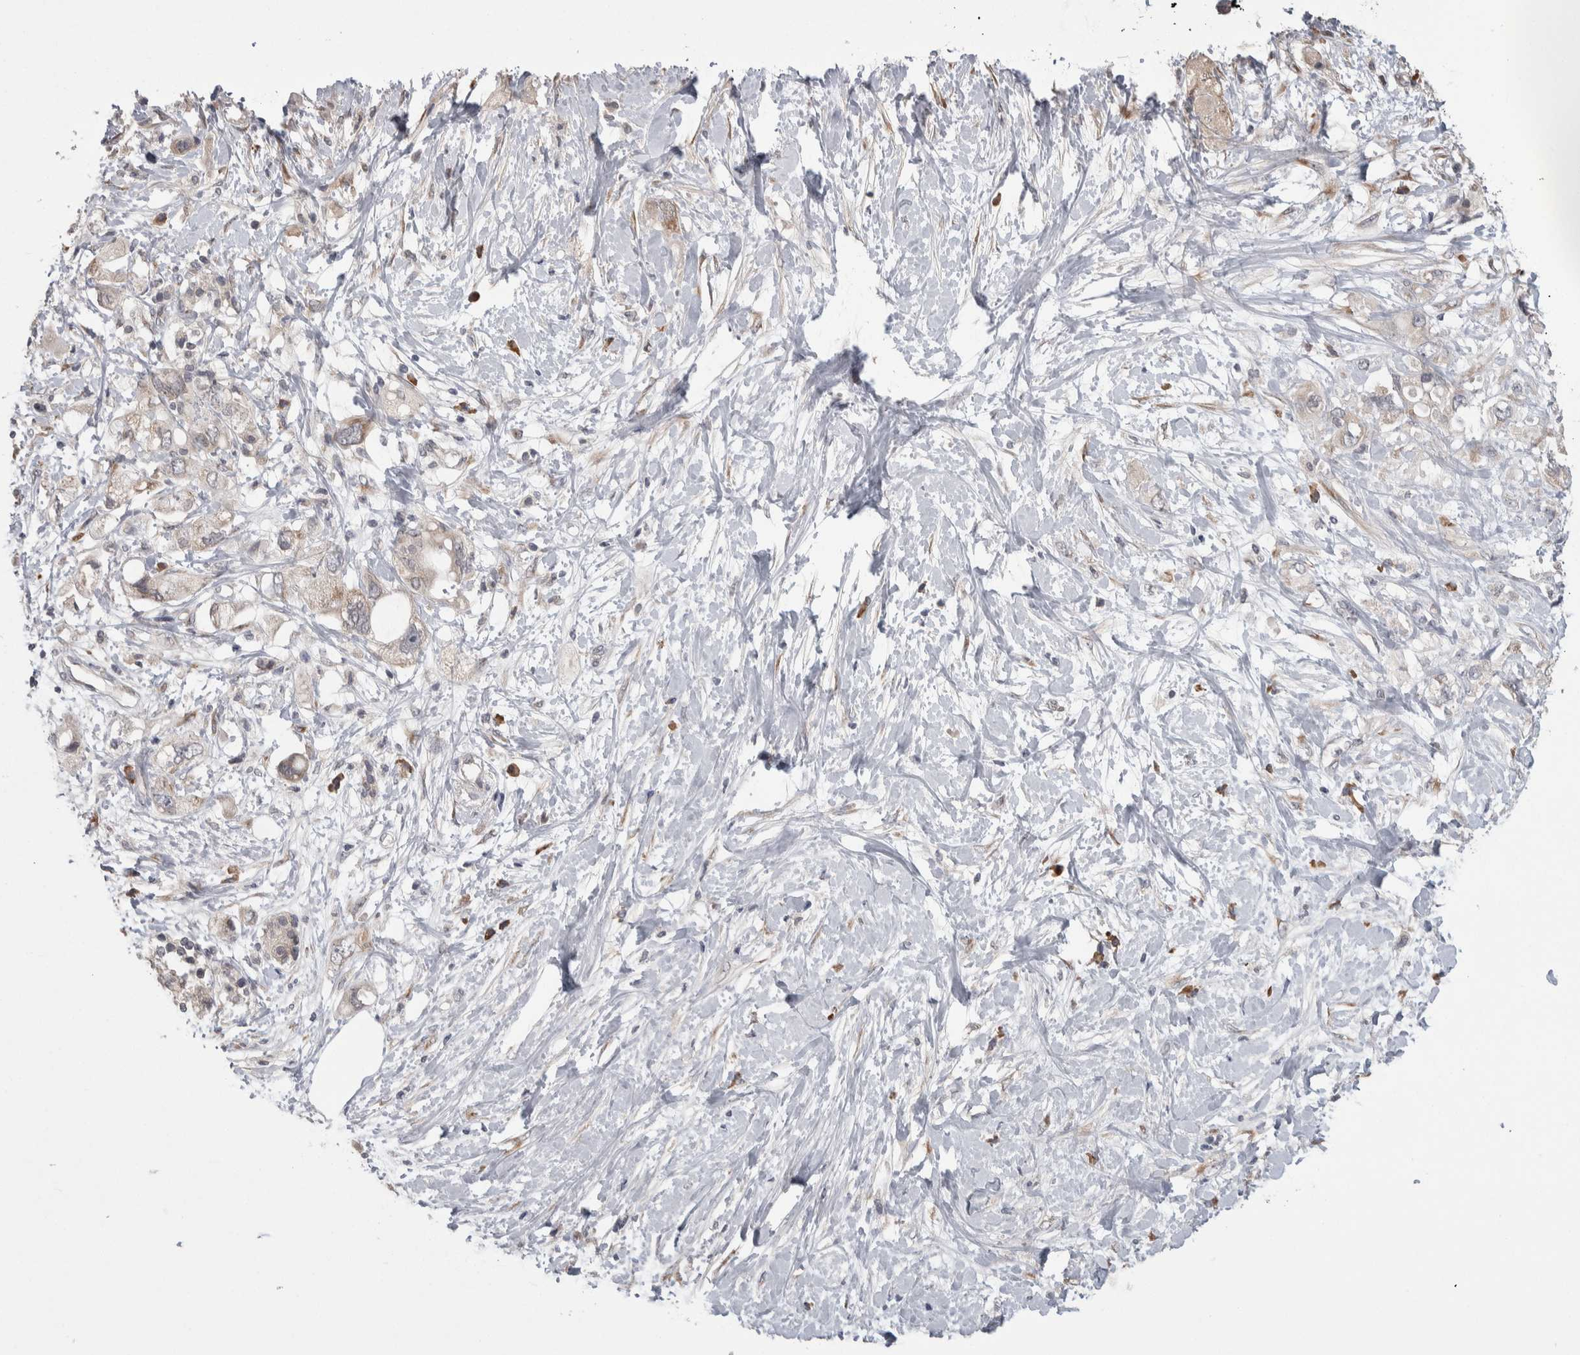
{"staining": {"intensity": "weak", "quantity": "<25%", "location": "cytoplasmic/membranous"}, "tissue": "pancreatic cancer", "cell_type": "Tumor cells", "image_type": "cancer", "snomed": [{"axis": "morphology", "description": "Adenocarcinoma, NOS"}, {"axis": "topography", "description": "Pancreas"}], "caption": "IHC micrograph of pancreatic cancer stained for a protein (brown), which exhibits no staining in tumor cells.", "gene": "CUL2", "patient": {"sex": "female", "age": 56}}